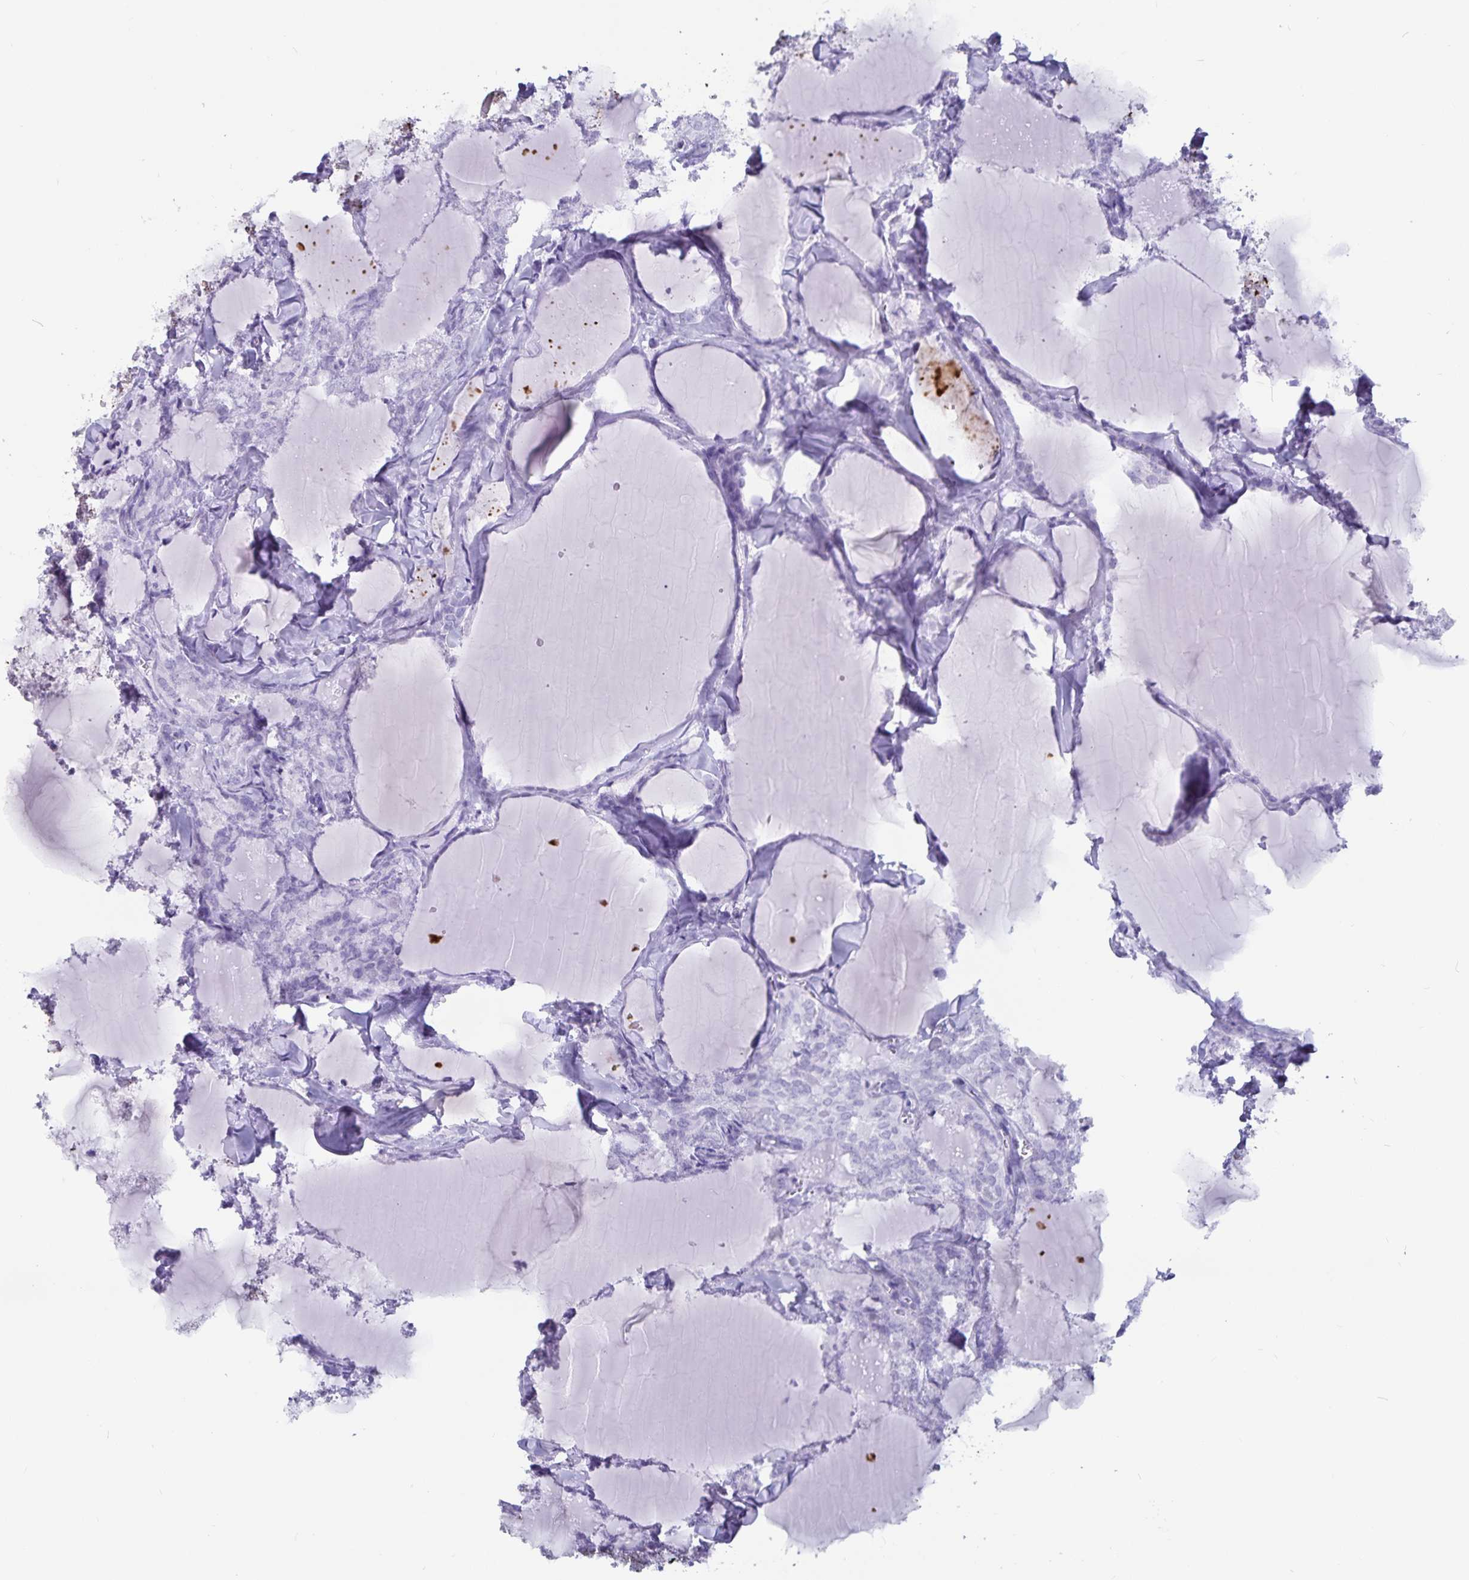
{"staining": {"intensity": "negative", "quantity": "none", "location": "none"}, "tissue": "thyroid cancer", "cell_type": "Tumor cells", "image_type": "cancer", "snomed": [{"axis": "morphology", "description": "Papillary adenocarcinoma, NOS"}, {"axis": "topography", "description": "Thyroid gland"}], "caption": "An IHC photomicrograph of thyroid cancer (papillary adenocarcinoma) is shown. There is no staining in tumor cells of thyroid cancer (papillary adenocarcinoma).", "gene": "GPR137", "patient": {"sex": "male", "age": 30}}